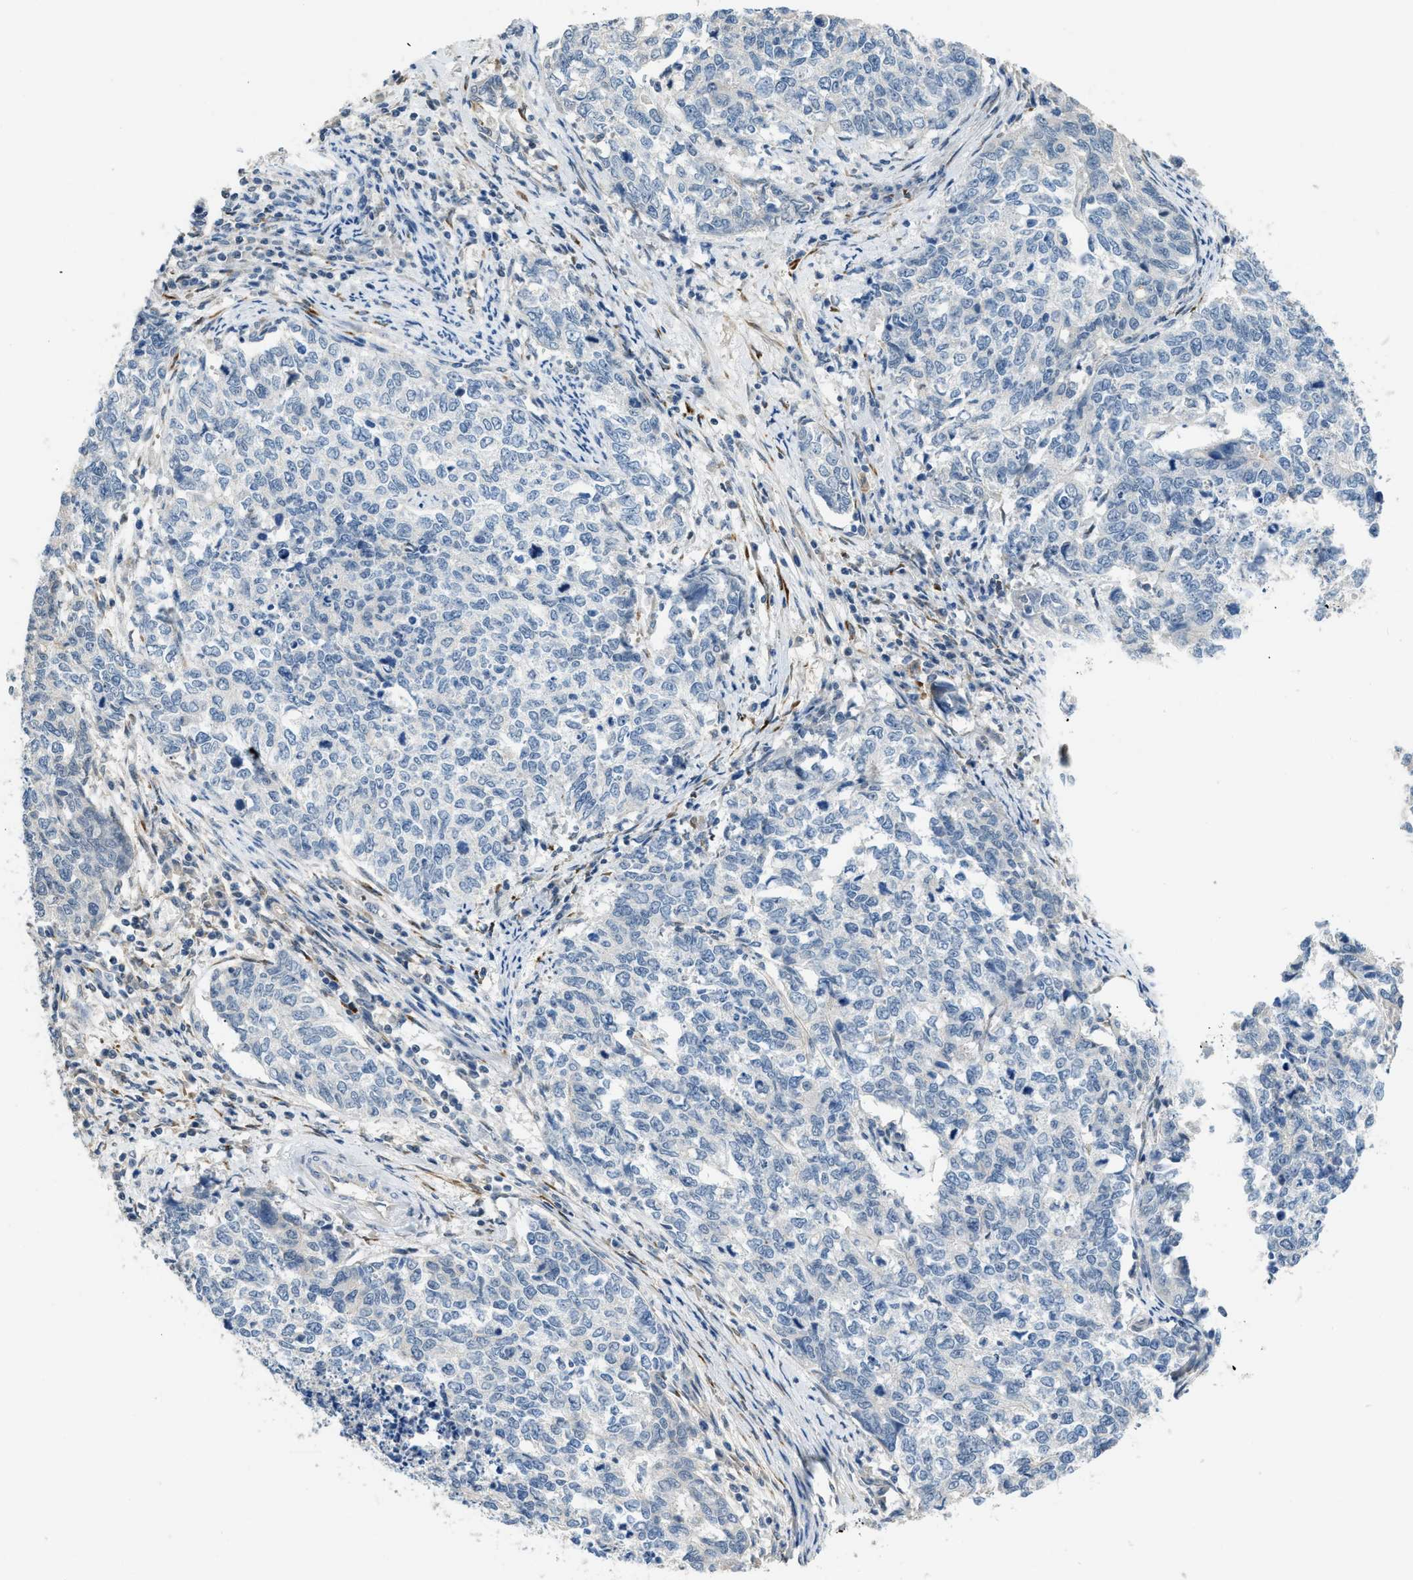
{"staining": {"intensity": "negative", "quantity": "none", "location": "none"}, "tissue": "cervical cancer", "cell_type": "Tumor cells", "image_type": "cancer", "snomed": [{"axis": "morphology", "description": "Squamous cell carcinoma, NOS"}, {"axis": "topography", "description": "Cervix"}], "caption": "Cervical squamous cell carcinoma was stained to show a protein in brown. There is no significant positivity in tumor cells.", "gene": "TMEM154", "patient": {"sex": "female", "age": 63}}